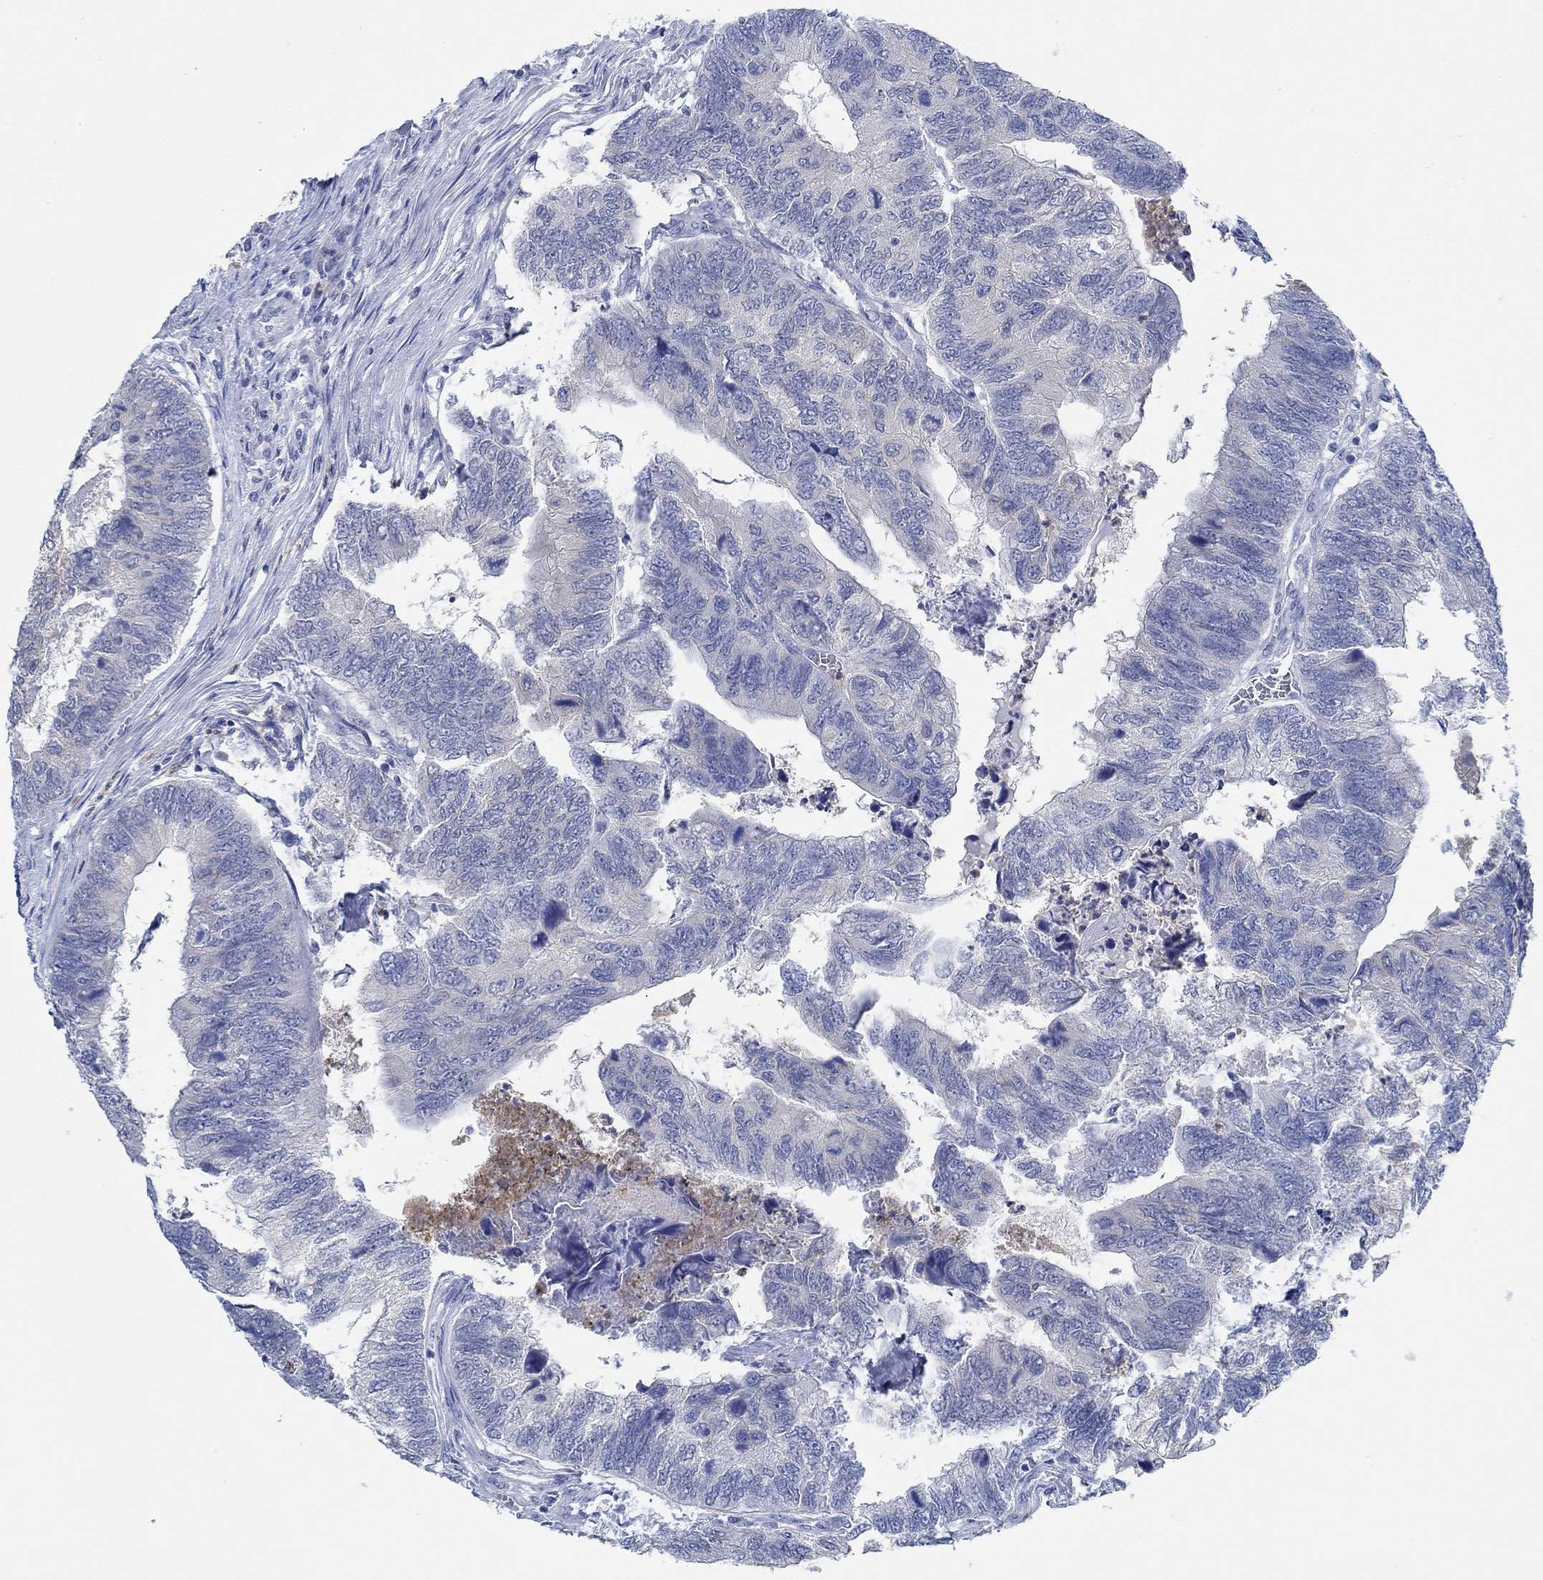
{"staining": {"intensity": "weak", "quantity": "<25%", "location": "cytoplasmic/membranous"}, "tissue": "colorectal cancer", "cell_type": "Tumor cells", "image_type": "cancer", "snomed": [{"axis": "morphology", "description": "Adenocarcinoma, NOS"}, {"axis": "topography", "description": "Colon"}], "caption": "Histopathology image shows no significant protein expression in tumor cells of colorectal adenocarcinoma.", "gene": "ZNF671", "patient": {"sex": "female", "age": 67}}